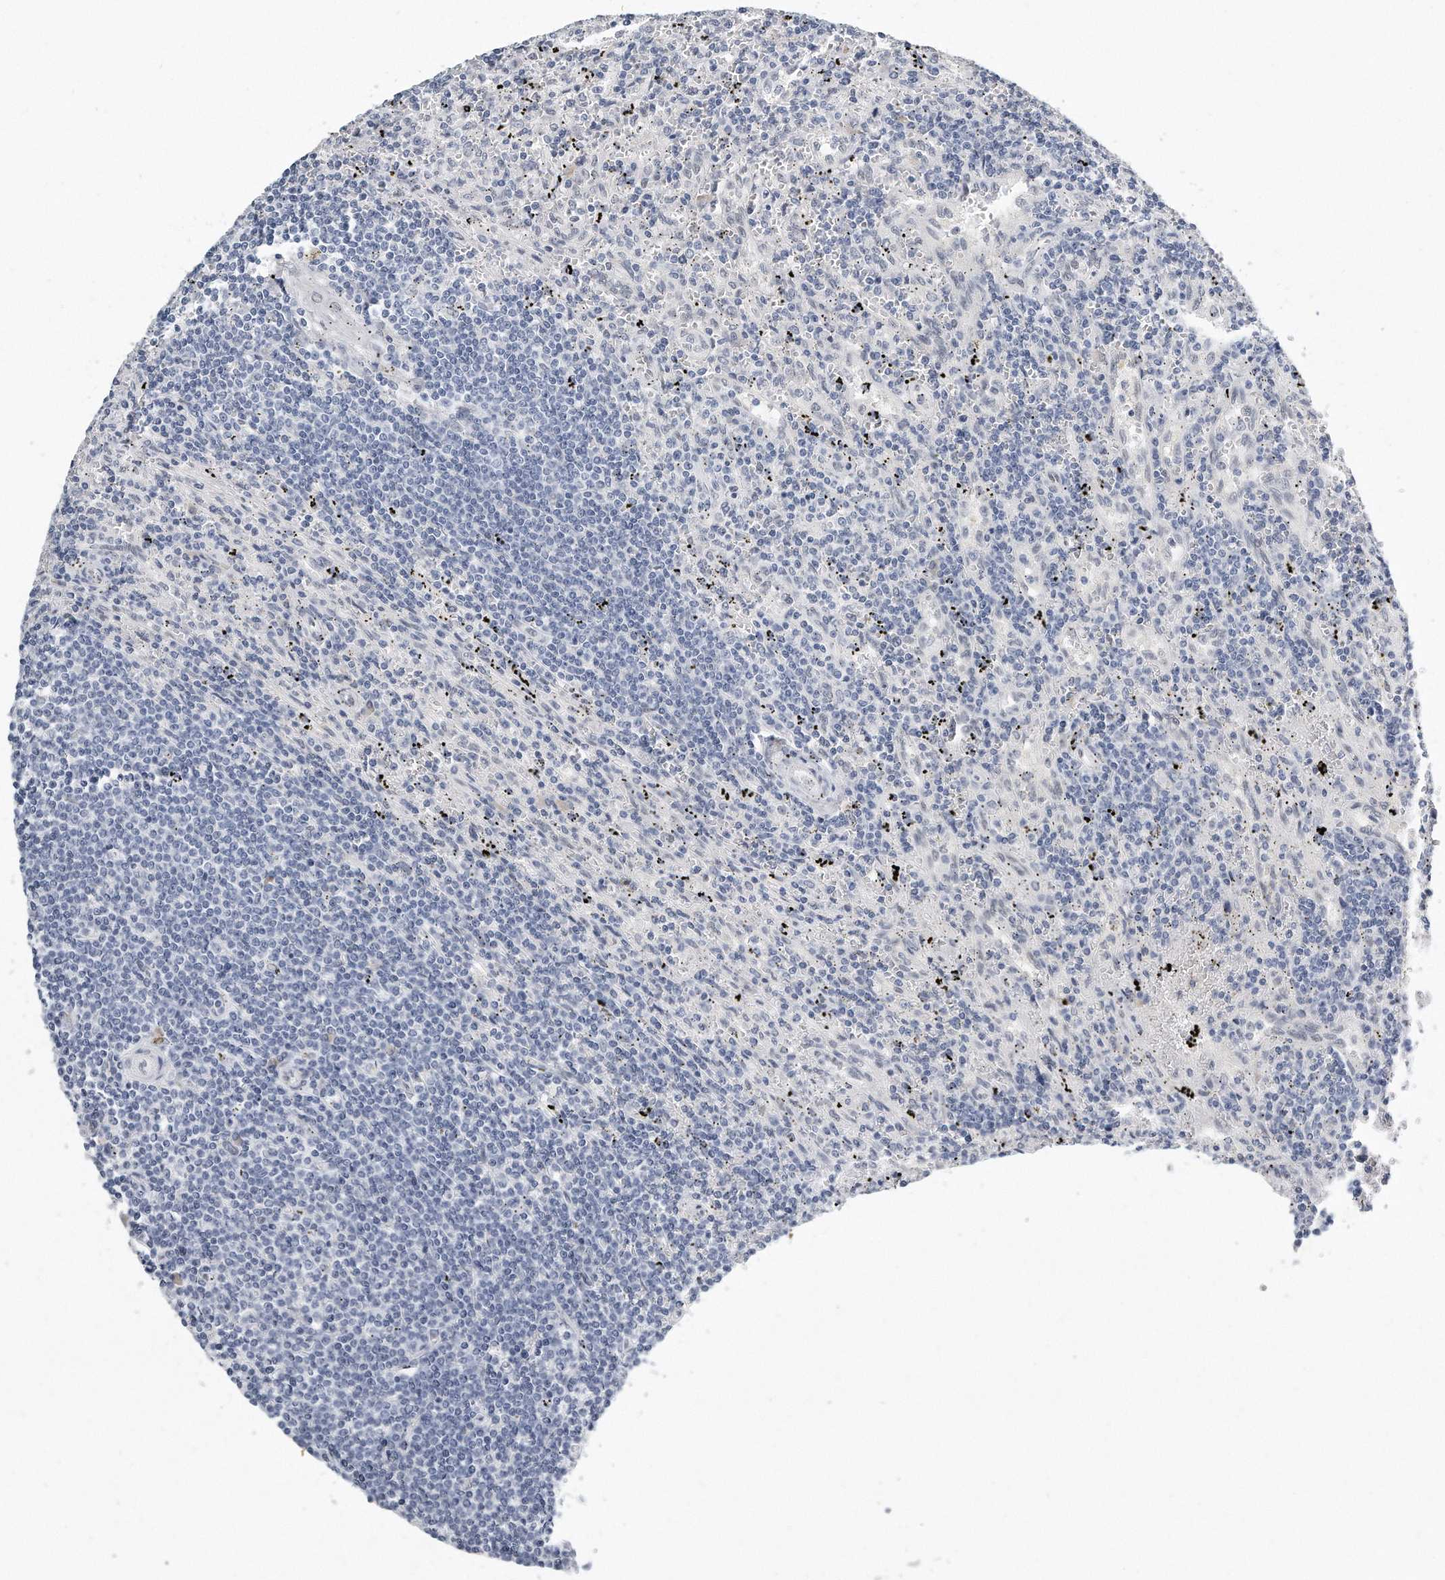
{"staining": {"intensity": "negative", "quantity": "none", "location": "none"}, "tissue": "lymphoma", "cell_type": "Tumor cells", "image_type": "cancer", "snomed": [{"axis": "morphology", "description": "Malignant lymphoma, non-Hodgkin's type, Low grade"}, {"axis": "topography", "description": "Spleen"}], "caption": "Tumor cells are negative for protein expression in human malignant lymphoma, non-Hodgkin's type (low-grade).", "gene": "CTBP2", "patient": {"sex": "male", "age": 76}}